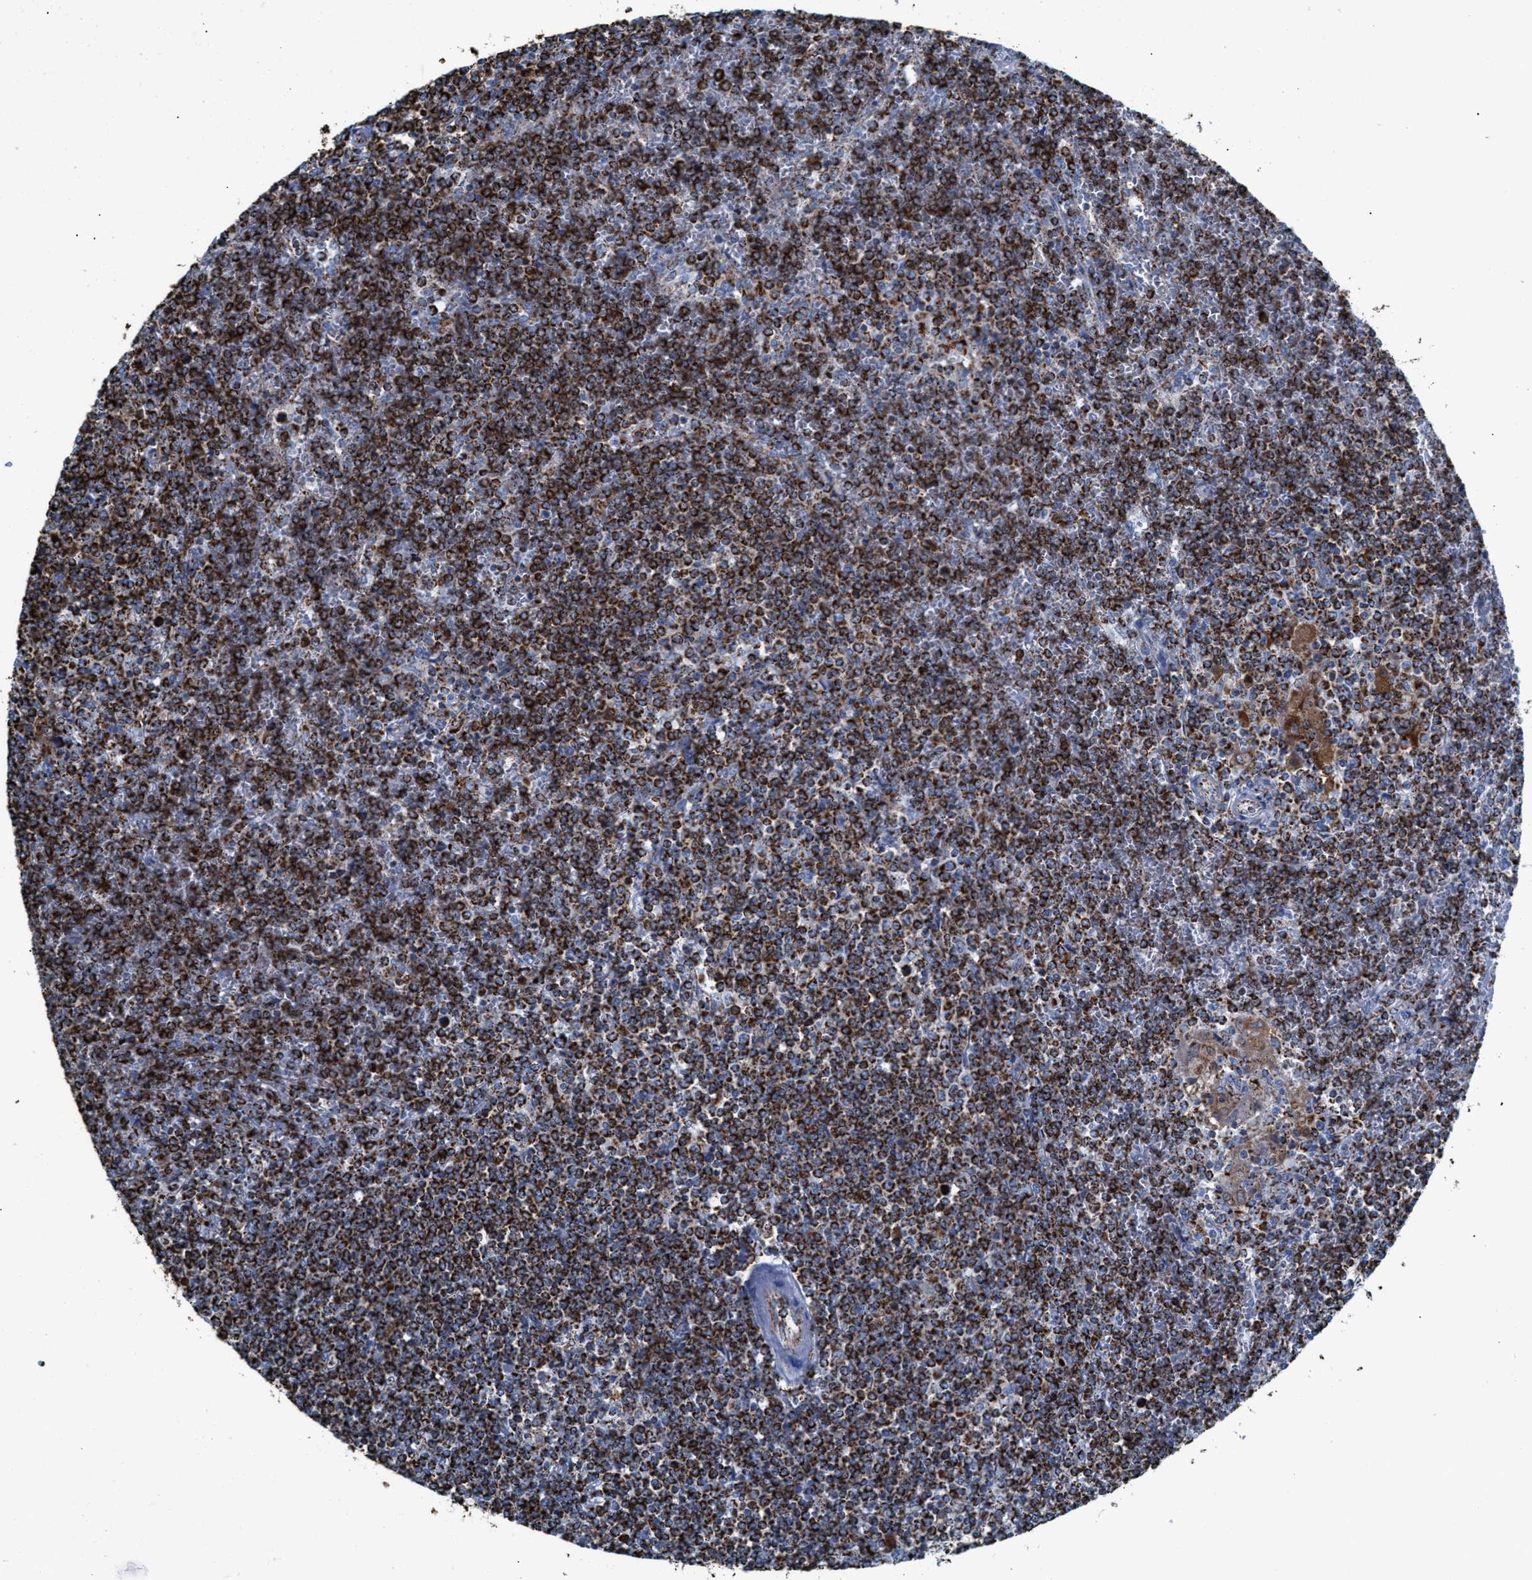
{"staining": {"intensity": "strong", "quantity": ">75%", "location": "cytoplasmic/membranous"}, "tissue": "lymphoma", "cell_type": "Tumor cells", "image_type": "cancer", "snomed": [{"axis": "morphology", "description": "Malignant lymphoma, non-Hodgkin's type, Low grade"}, {"axis": "topography", "description": "Spleen"}], "caption": "Tumor cells reveal high levels of strong cytoplasmic/membranous positivity in about >75% of cells in lymphoma. (DAB (3,3'-diaminobenzidine) = brown stain, brightfield microscopy at high magnification).", "gene": "ECHS1", "patient": {"sex": "female", "age": 19}}